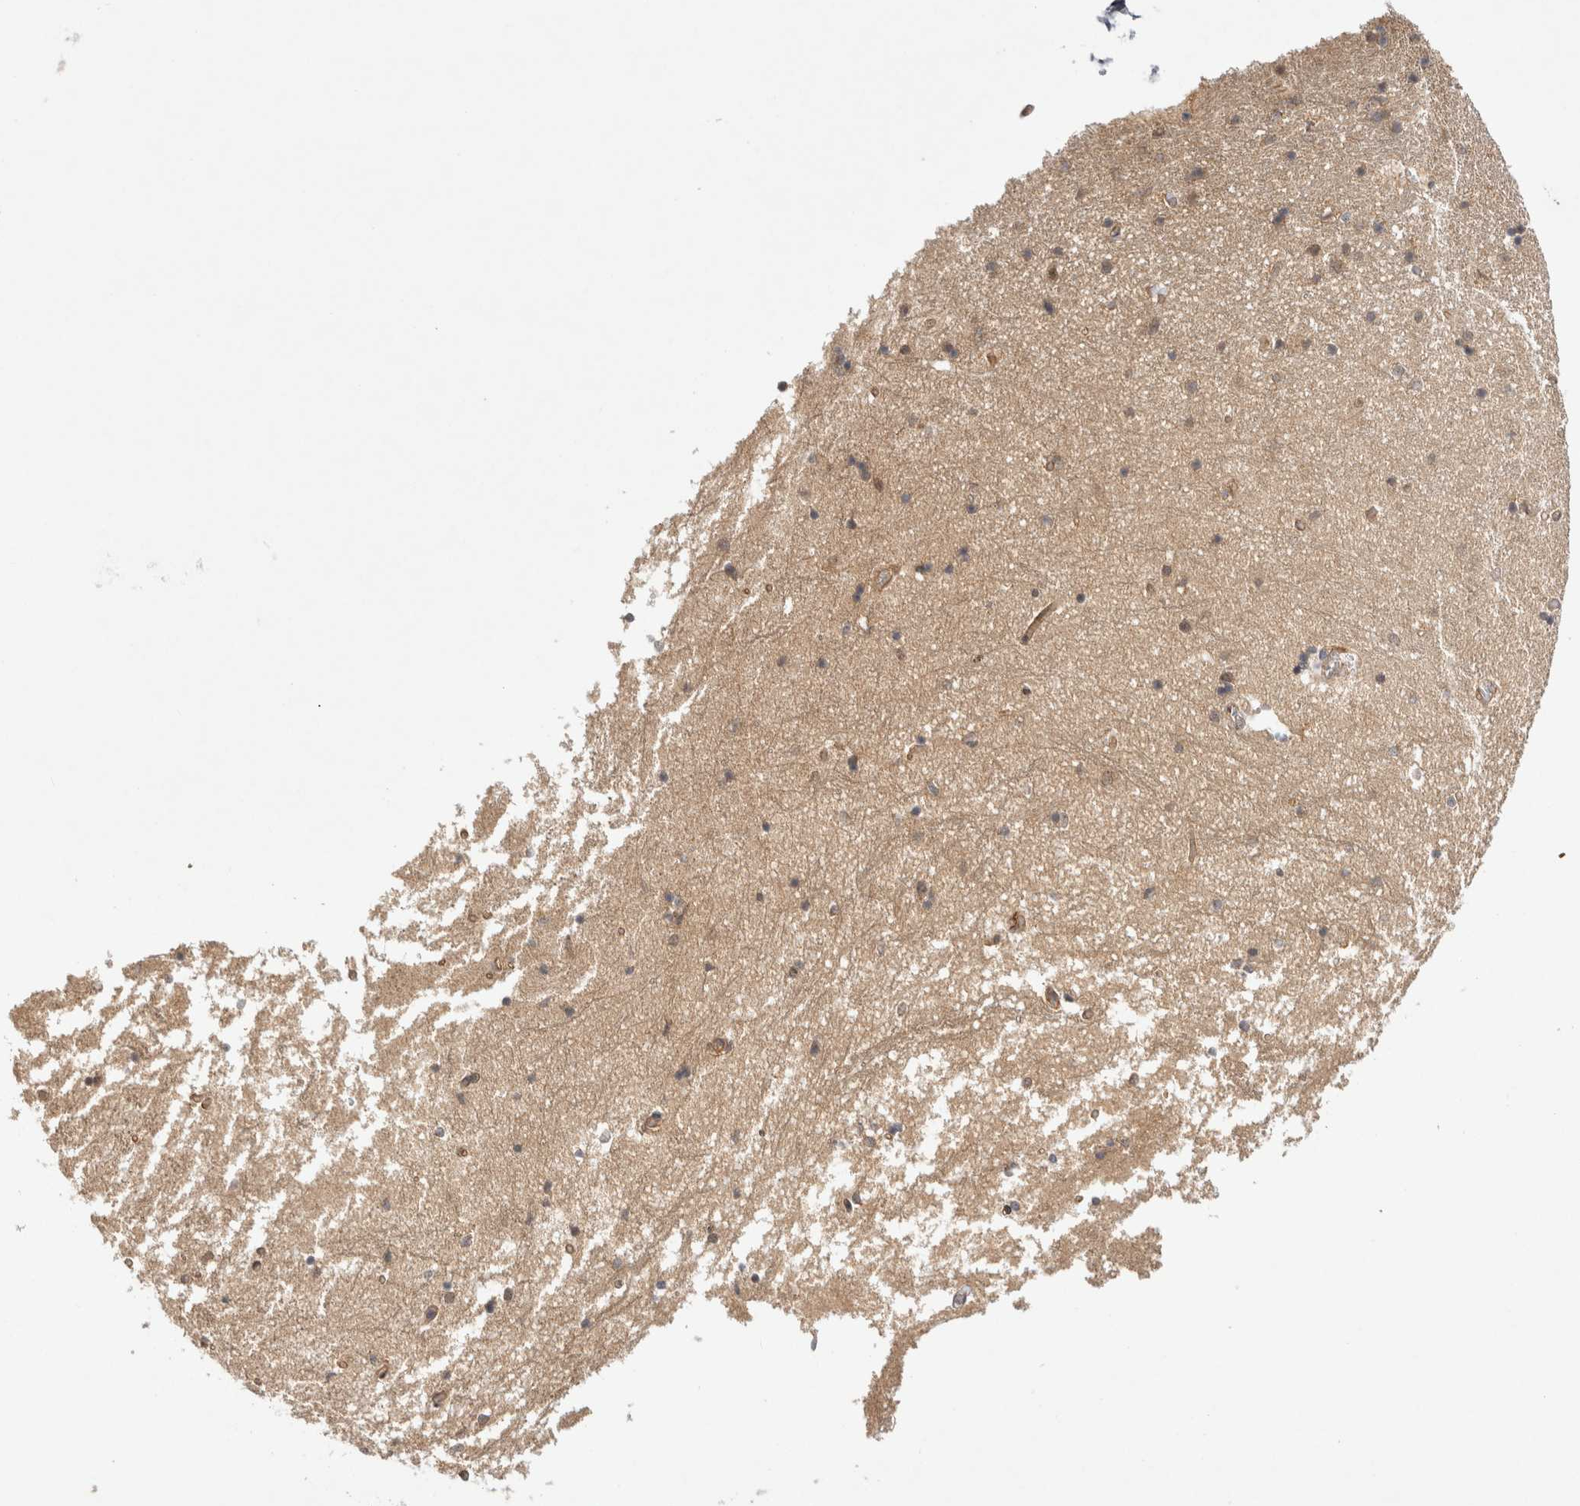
{"staining": {"intensity": "weak", "quantity": "<25%", "location": "nuclear"}, "tissue": "hippocampus", "cell_type": "Glial cells", "image_type": "normal", "snomed": [{"axis": "morphology", "description": "Normal tissue, NOS"}, {"axis": "topography", "description": "Hippocampus"}], "caption": "This is an immunohistochemistry histopathology image of benign human hippocampus. There is no expression in glial cells.", "gene": "ZNF318", "patient": {"sex": "male", "age": 45}}